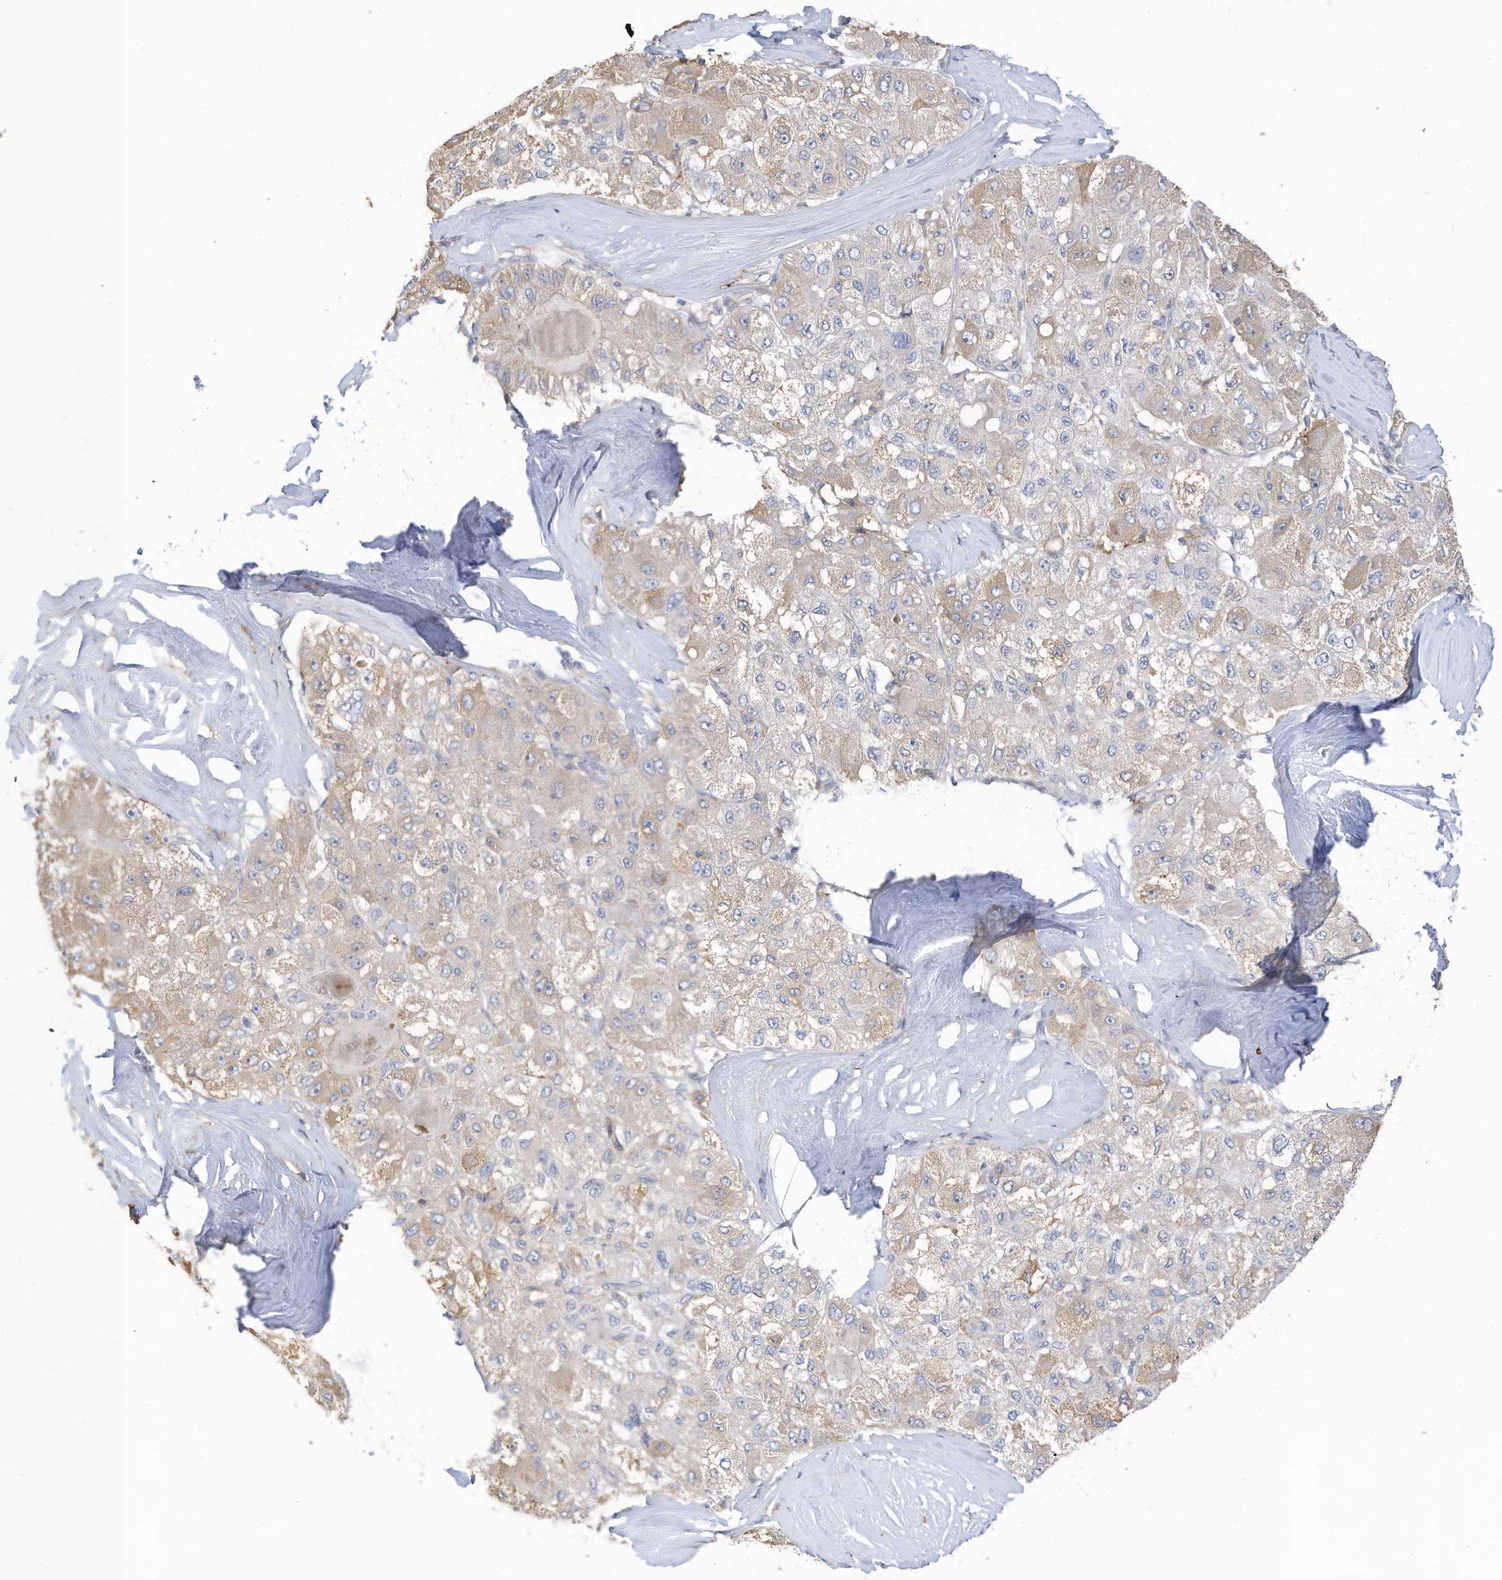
{"staining": {"intensity": "negative", "quantity": "none", "location": "none"}, "tissue": "liver cancer", "cell_type": "Tumor cells", "image_type": "cancer", "snomed": [{"axis": "morphology", "description": "Carcinoma, Hepatocellular, NOS"}, {"axis": "topography", "description": "Liver"}], "caption": "Tumor cells are negative for protein expression in human liver cancer.", "gene": "SLC1A5", "patient": {"sex": "male", "age": 80}}